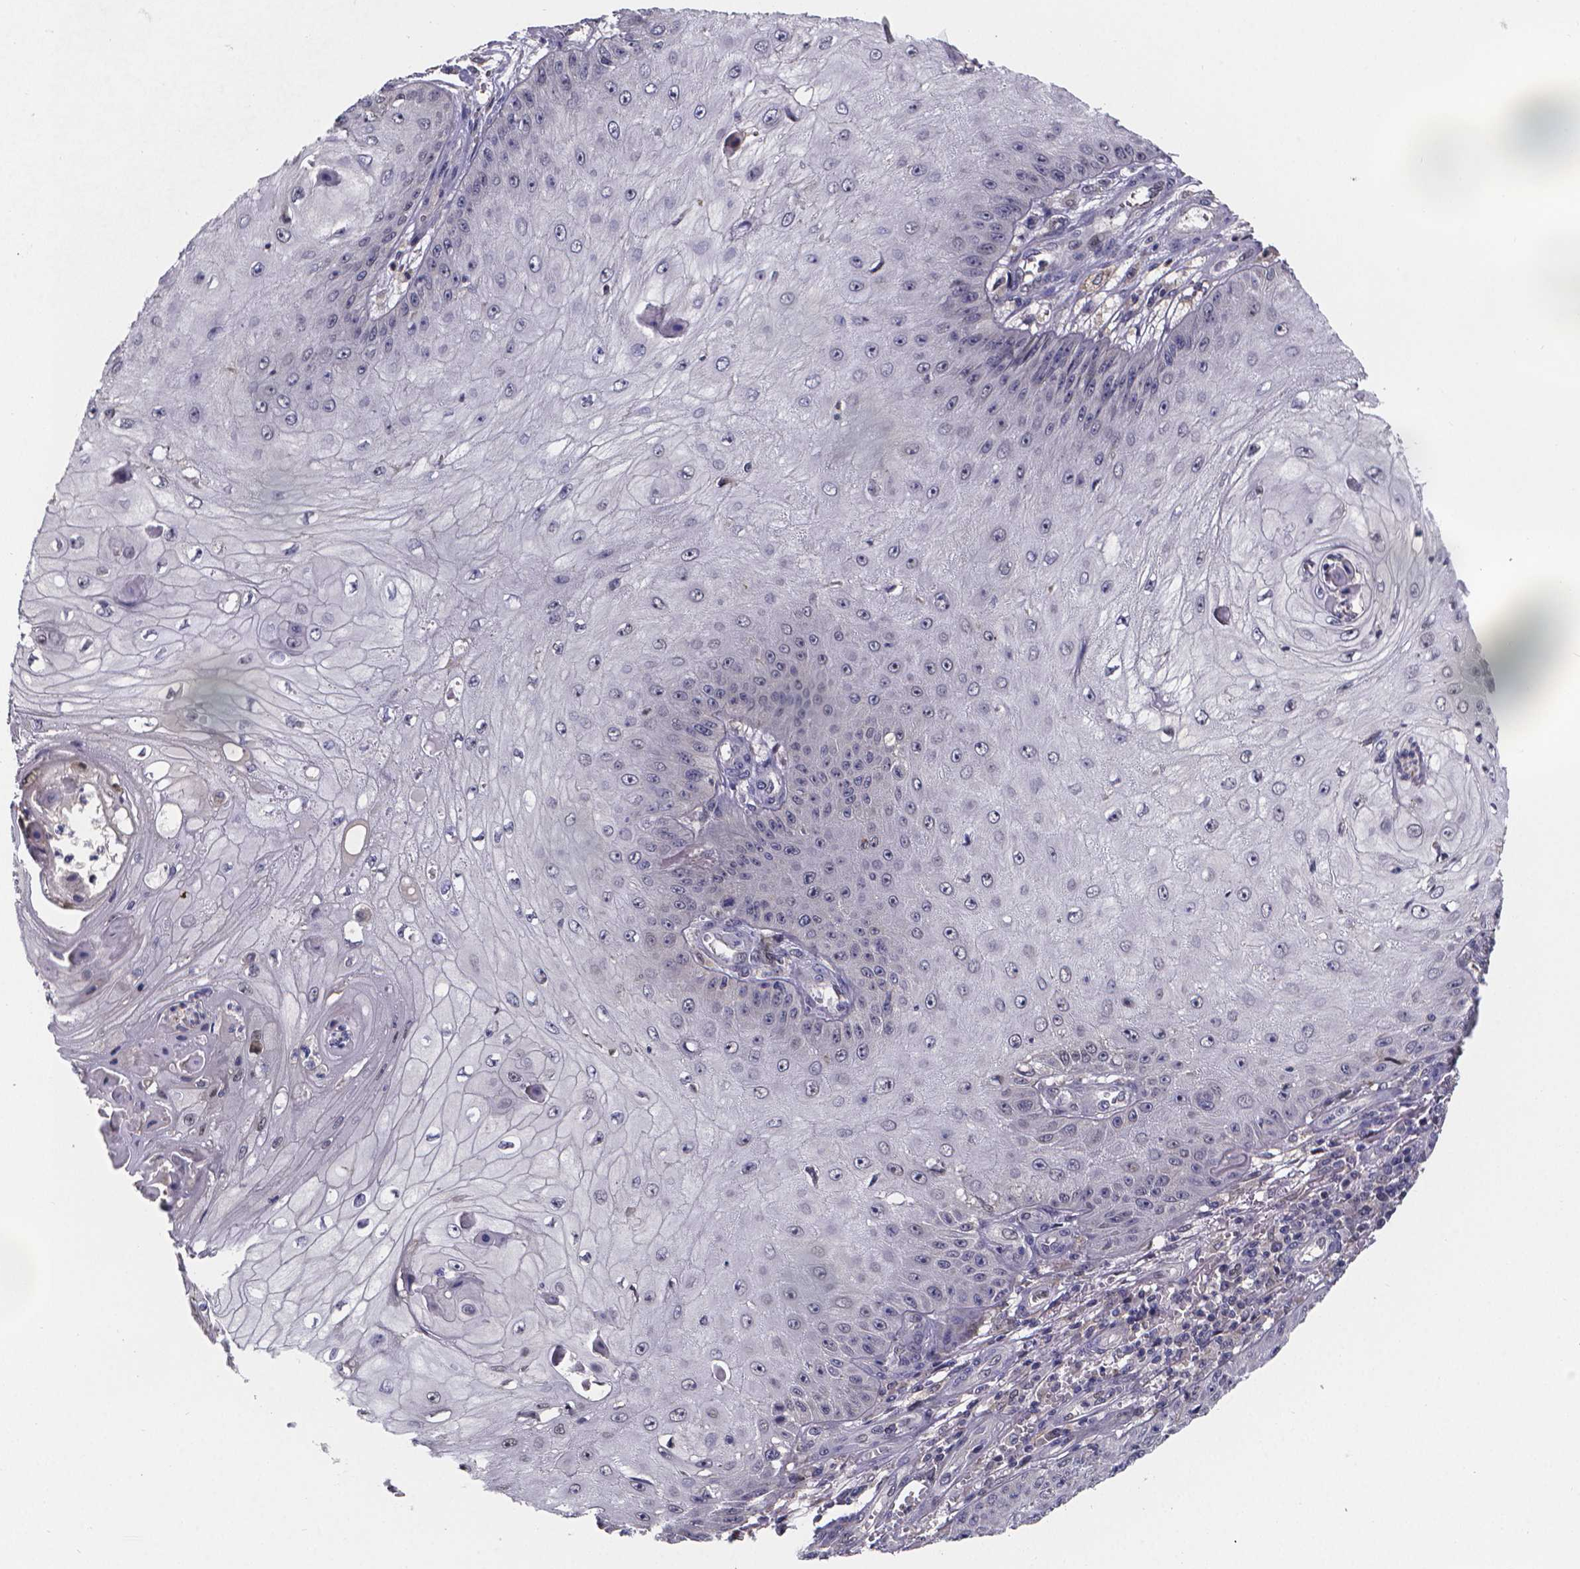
{"staining": {"intensity": "negative", "quantity": "none", "location": "none"}, "tissue": "skin cancer", "cell_type": "Tumor cells", "image_type": "cancer", "snomed": [{"axis": "morphology", "description": "Squamous cell carcinoma, NOS"}, {"axis": "topography", "description": "Skin"}], "caption": "A micrograph of human squamous cell carcinoma (skin) is negative for staining in tumor cells. (Brightfield microscopy of DAB (3,3'-diaminobenzidine) immunohistochemistry (IHC) at high magnification).", "gene": "PAH", "patient": {"sex": "male", "age": 70}}